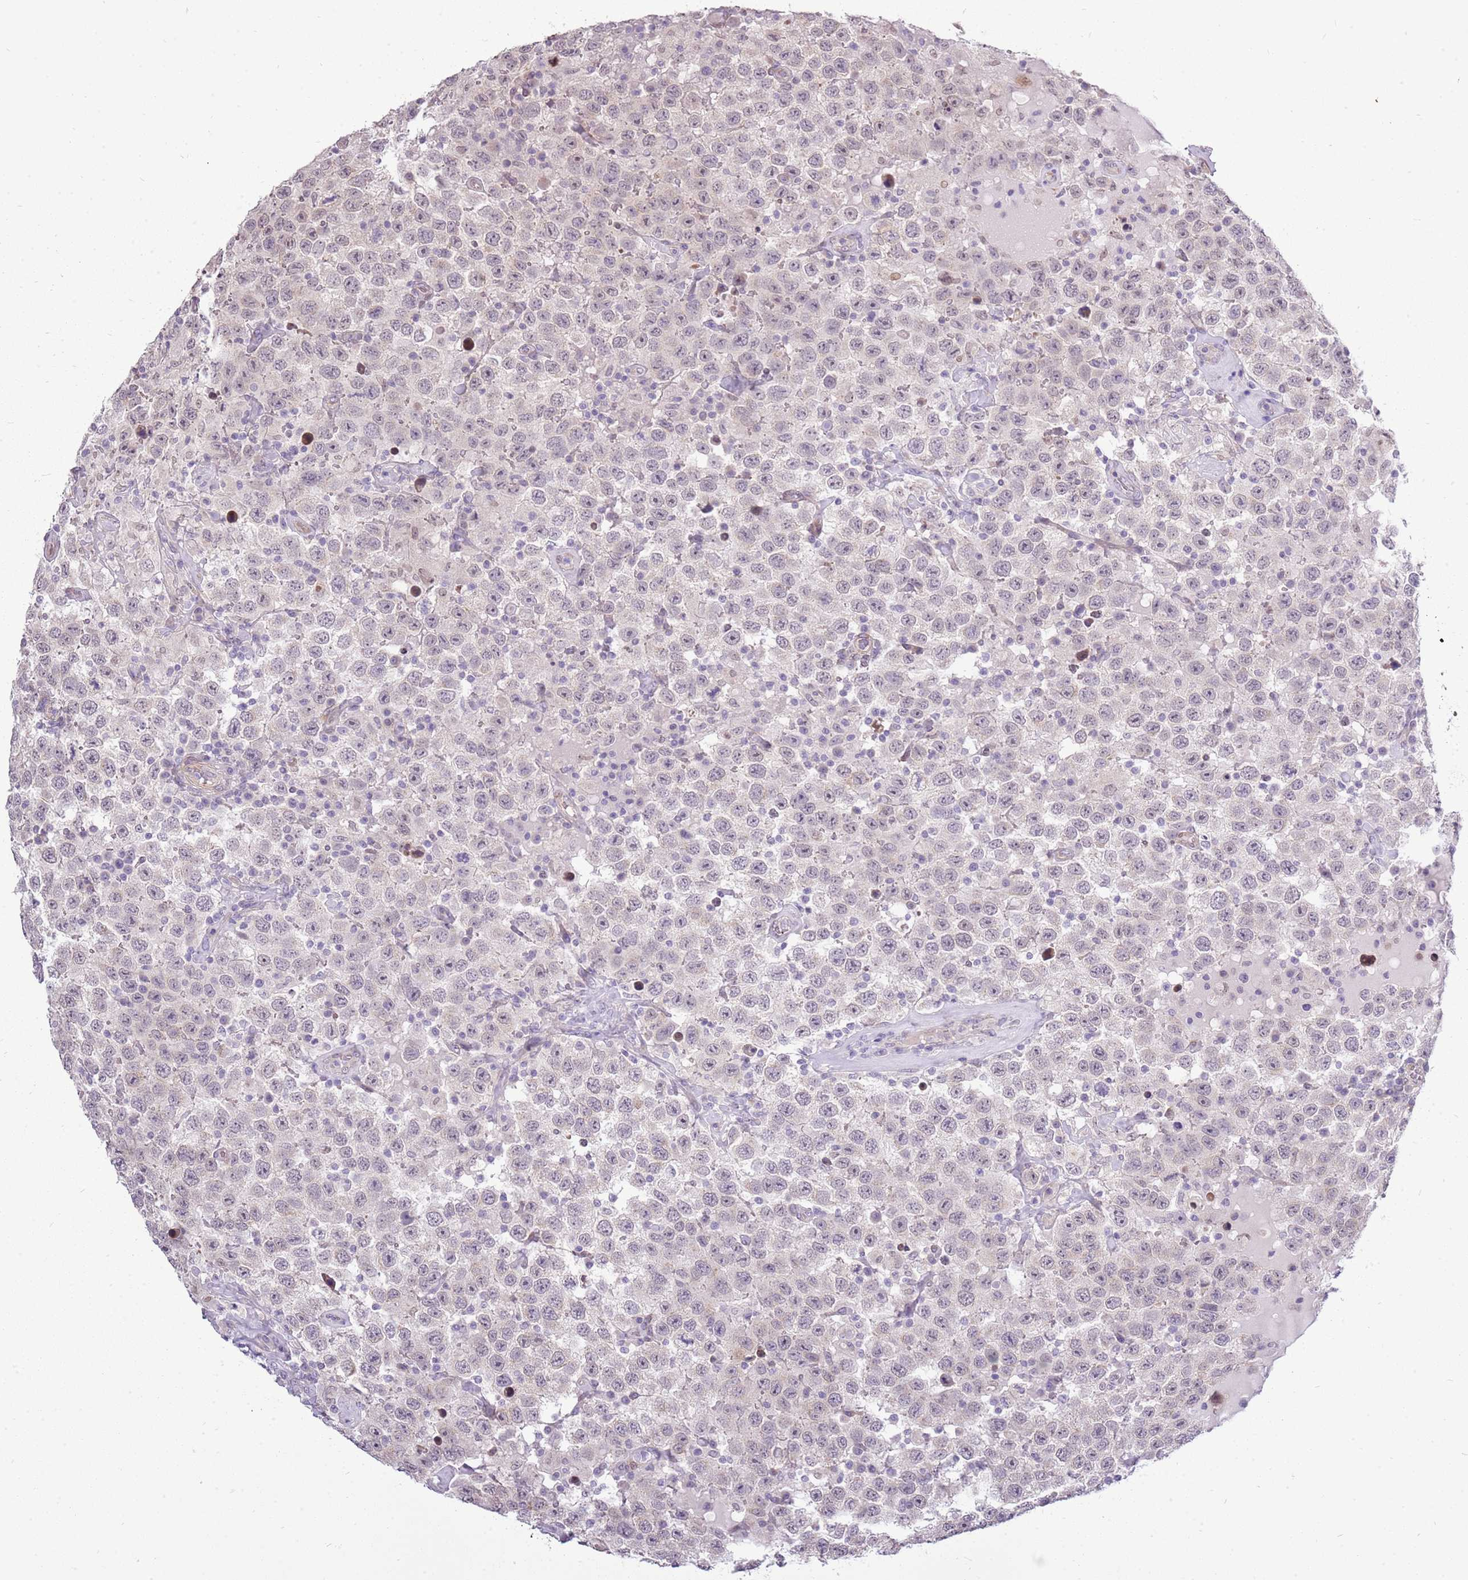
{"staining": {"intensity": "negative", "quantity": "none", "location": "none"}, "tissue": "testis cancer", "cell_type": "Tumor cells", "image_type": "cancer", "snomed": [{"axis": "morphology", "description": "Seminoma, NOS"}, {"axis": "topography", "description": "Testis"}], "caption": "A high-resolution photomicrograph shows immunohistochemistry (IHC) staining of testis cancer, which shows no significant staining in tumor cells. Nuclei are stained in blue.", "gene": "UGGT2", "patient": {"sex": "male", "age": 41}}